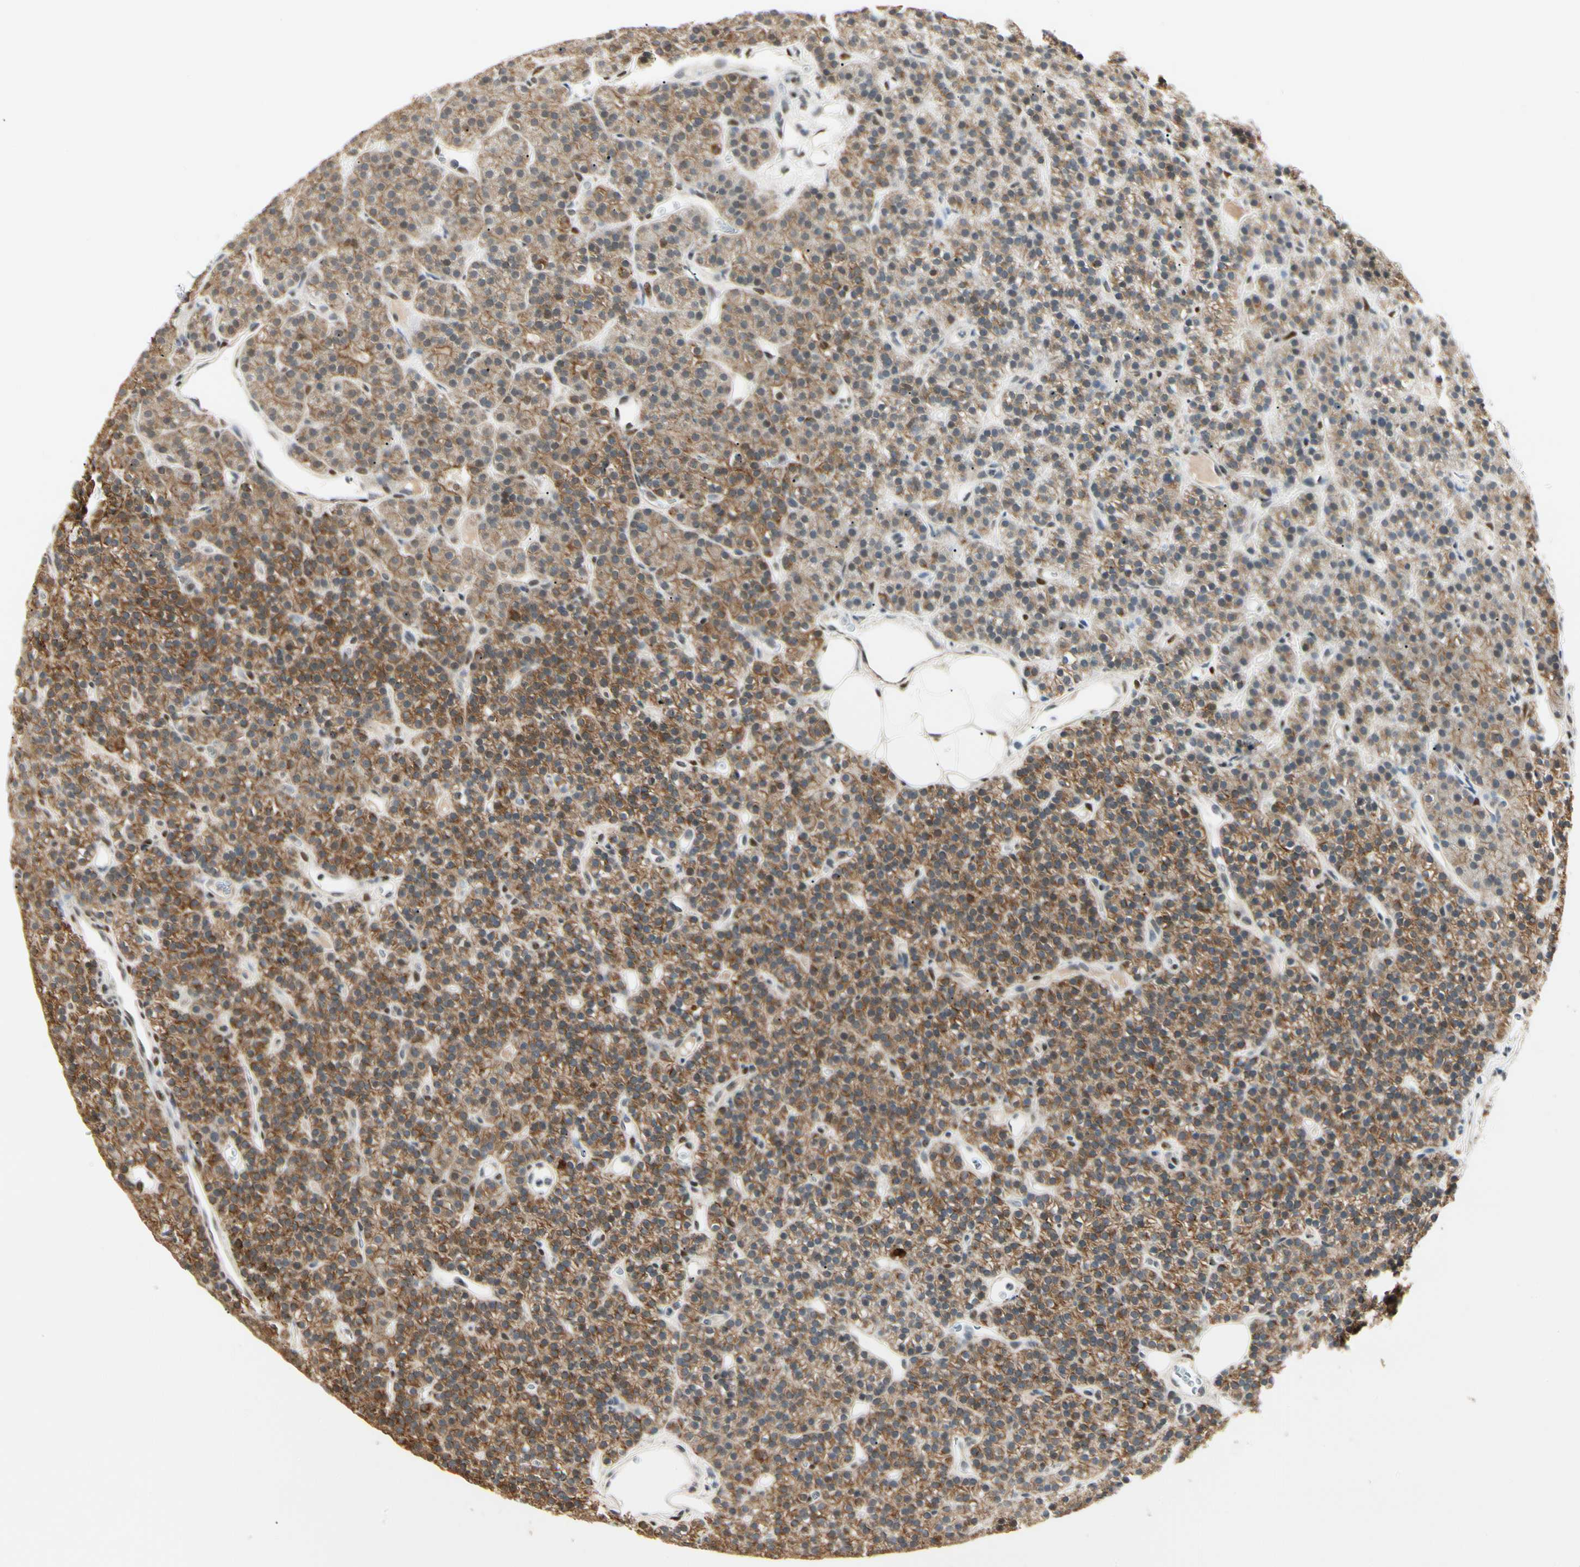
{"staining": {"intensity": "moderate", "quantity": ">75%", "location": "cytoplasmic/membranous"}, "tissue": "parathyroid gland", "cell_type": "Glandular cells", "image_type": "normal", "snomed": [{"axis": "morphology", "description": "Normal tissue, NOS"}, {"axis": "morphology", "description": "Hyperplasia, NOS"}, {"axis": "topography", "description": "Parathyroid gland"}], "caption": "A brown stain labels moderate cytoplasmic/membranous positivity of a protein in glandular cells of normal human parathyroid gland. (Stains: DAB in brown, nuclei in blue, Microscopy: brightfield microscopy at high magnification).", "gene": "ATXN1", "patient": {"sex": "male", "age": 44}}